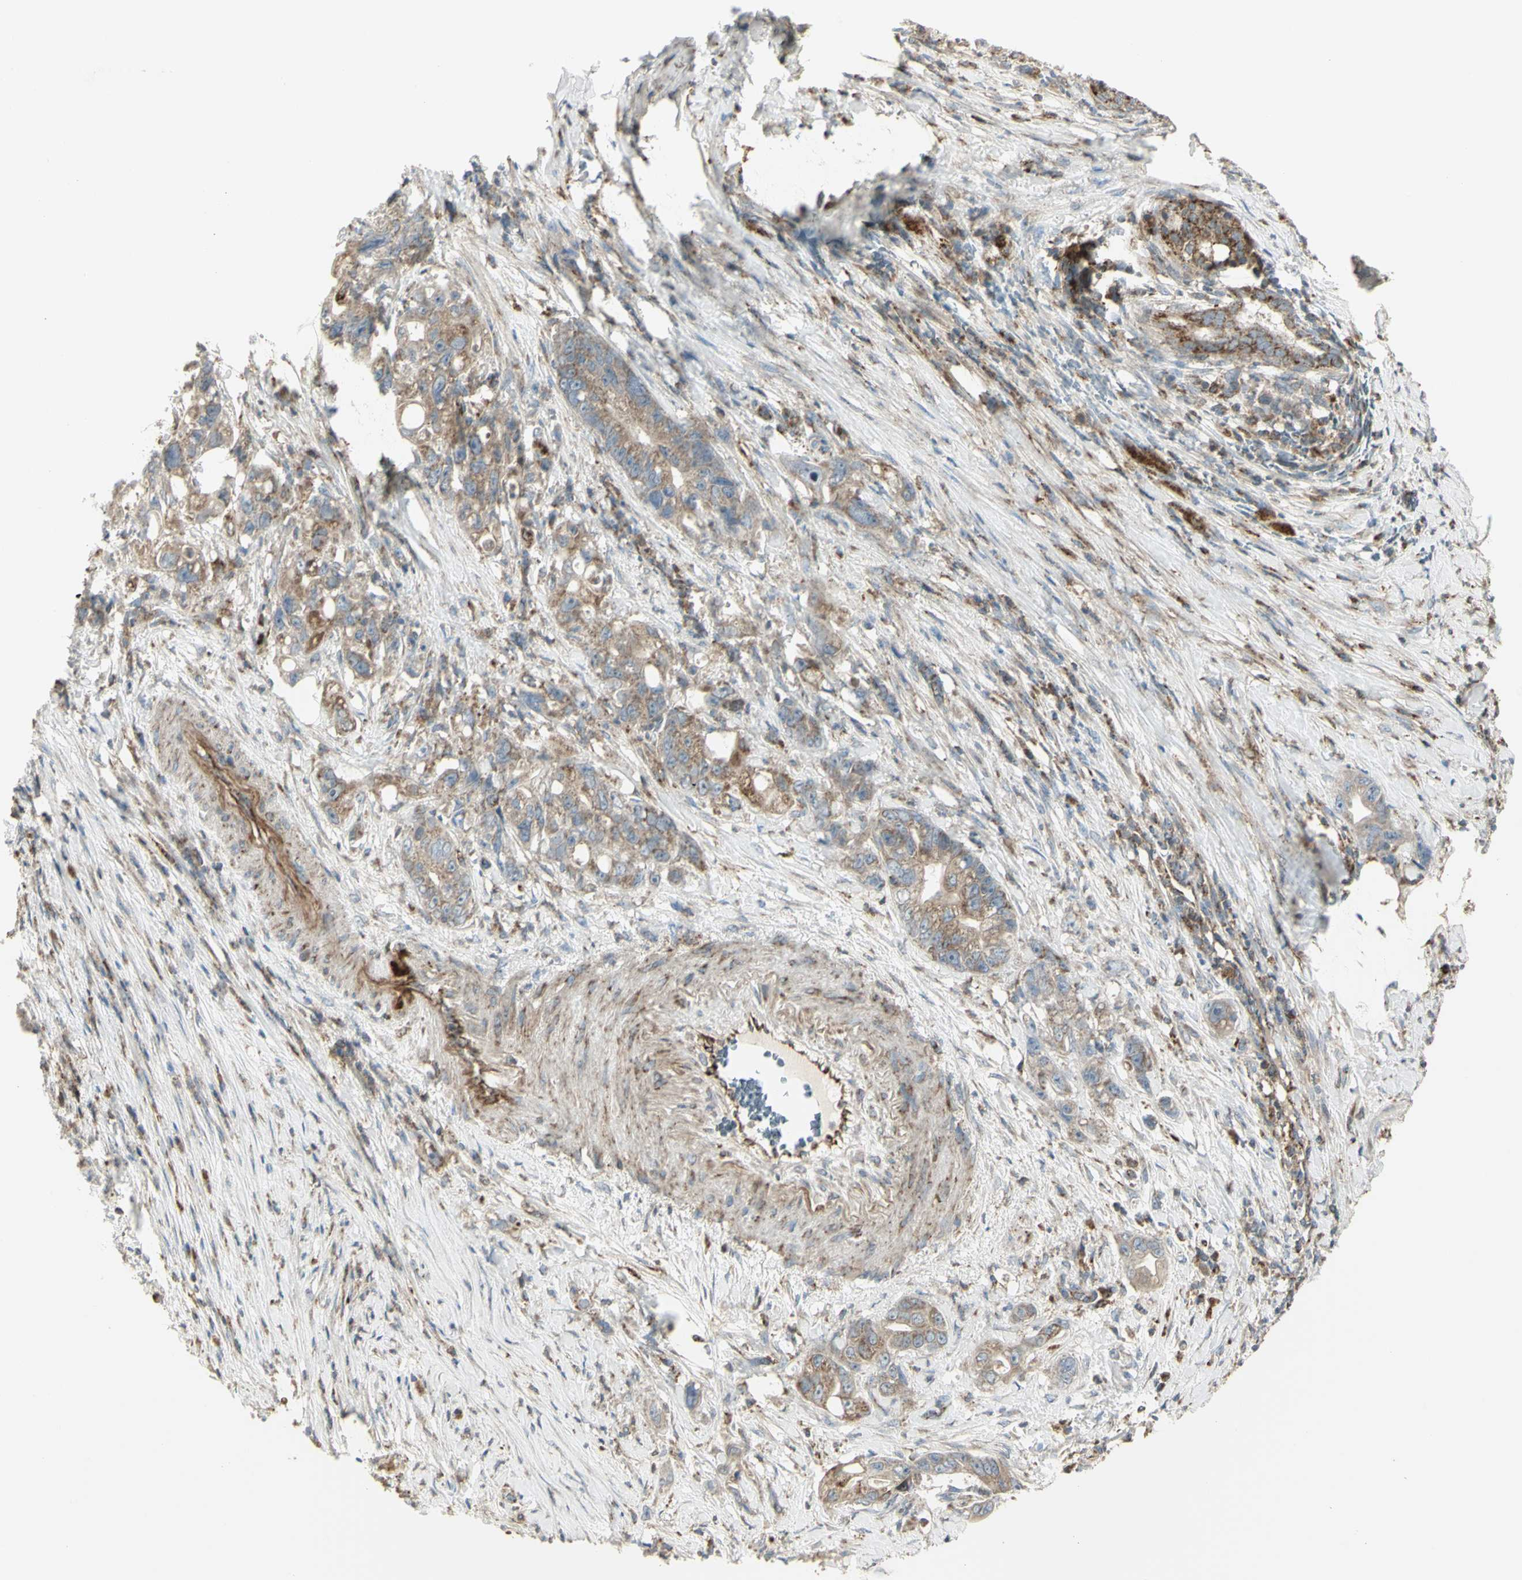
{"staining": {"intensity": "weak", "quantity": ">75%", "location": "cytoplasmic/membranous"}, "tissue": "pancreatic cancer", "cell_type": "Tumor cells", "image_type": "cancer", "snomed": [{"axis": "morphology", "description": "Normal tissue, NOS"}, {"axis": "topography", "description": "Pancreas"}], "caption": "Immunohistochemical staining of pancreatic cancer reveals weak cytoplasmic/membranous protein expression in about >75% of tumor cells. (DAB (3,3'-diaminobenzidine) = brown stain, brightfield microscopy at high magnification).", "gene": "CYB5R1", "patient": {"sex": "male", "age": 42}}